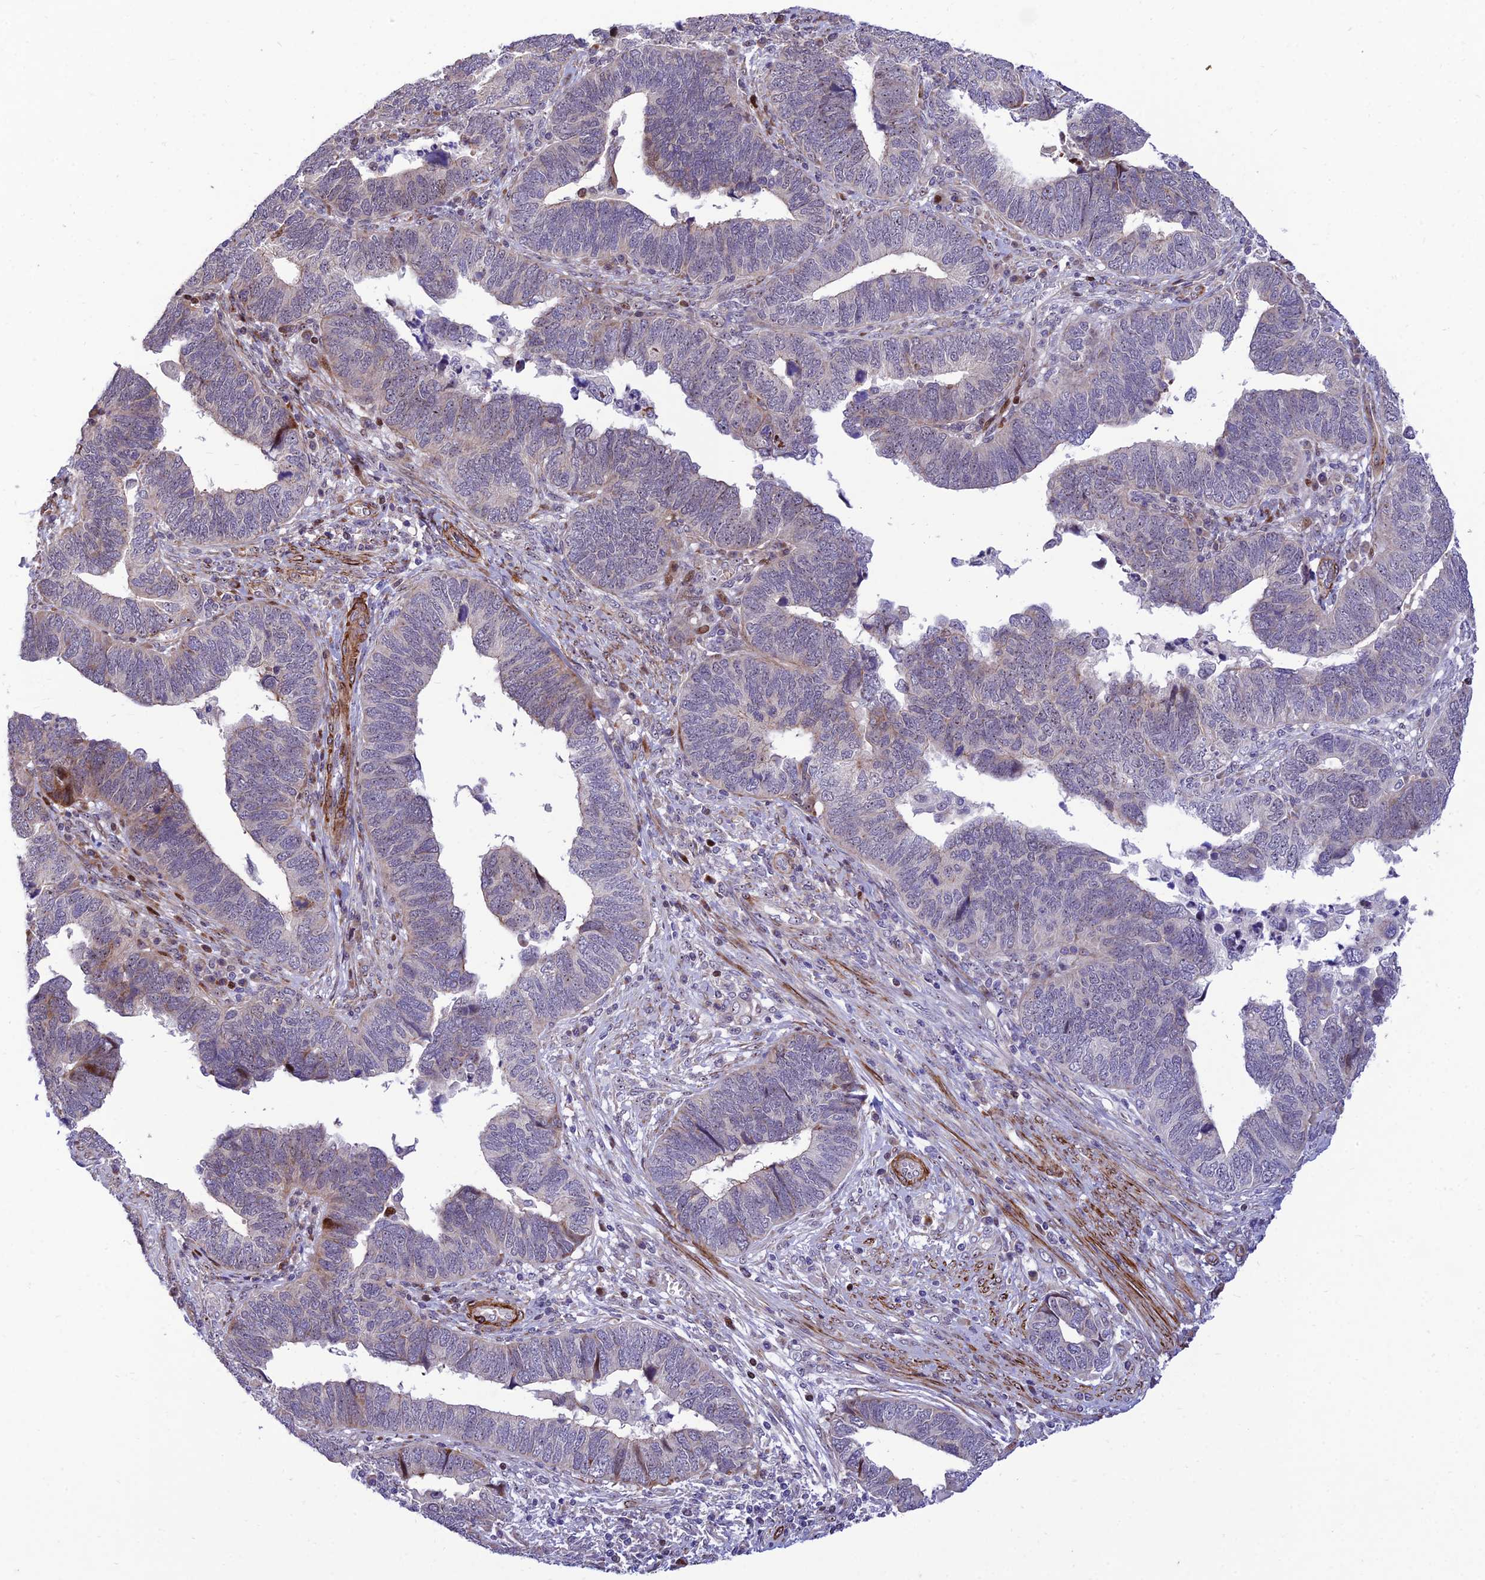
{"staining": {"intensity": "weak", "quantity": "<25%", "location": "cytoplasmic/membranous"}, "tissue": "endometrial cancer", "cell_type": "Tumor cells", "image_type": "cancer", "snomed": [{"axis": "morphology", "description": "Adenocarcinoma, NOS"}, {"axis": "topography", "description": "Endometrium"}], "caption": "This image is of endometrial adenocarcinoma stained with IHC to label a protein in brown with the nuclei are counter-stained blue. There is no positivity in tumor cells.", "gene": "KBTBD7", "patient": {"sex": "female", "age": 79}}